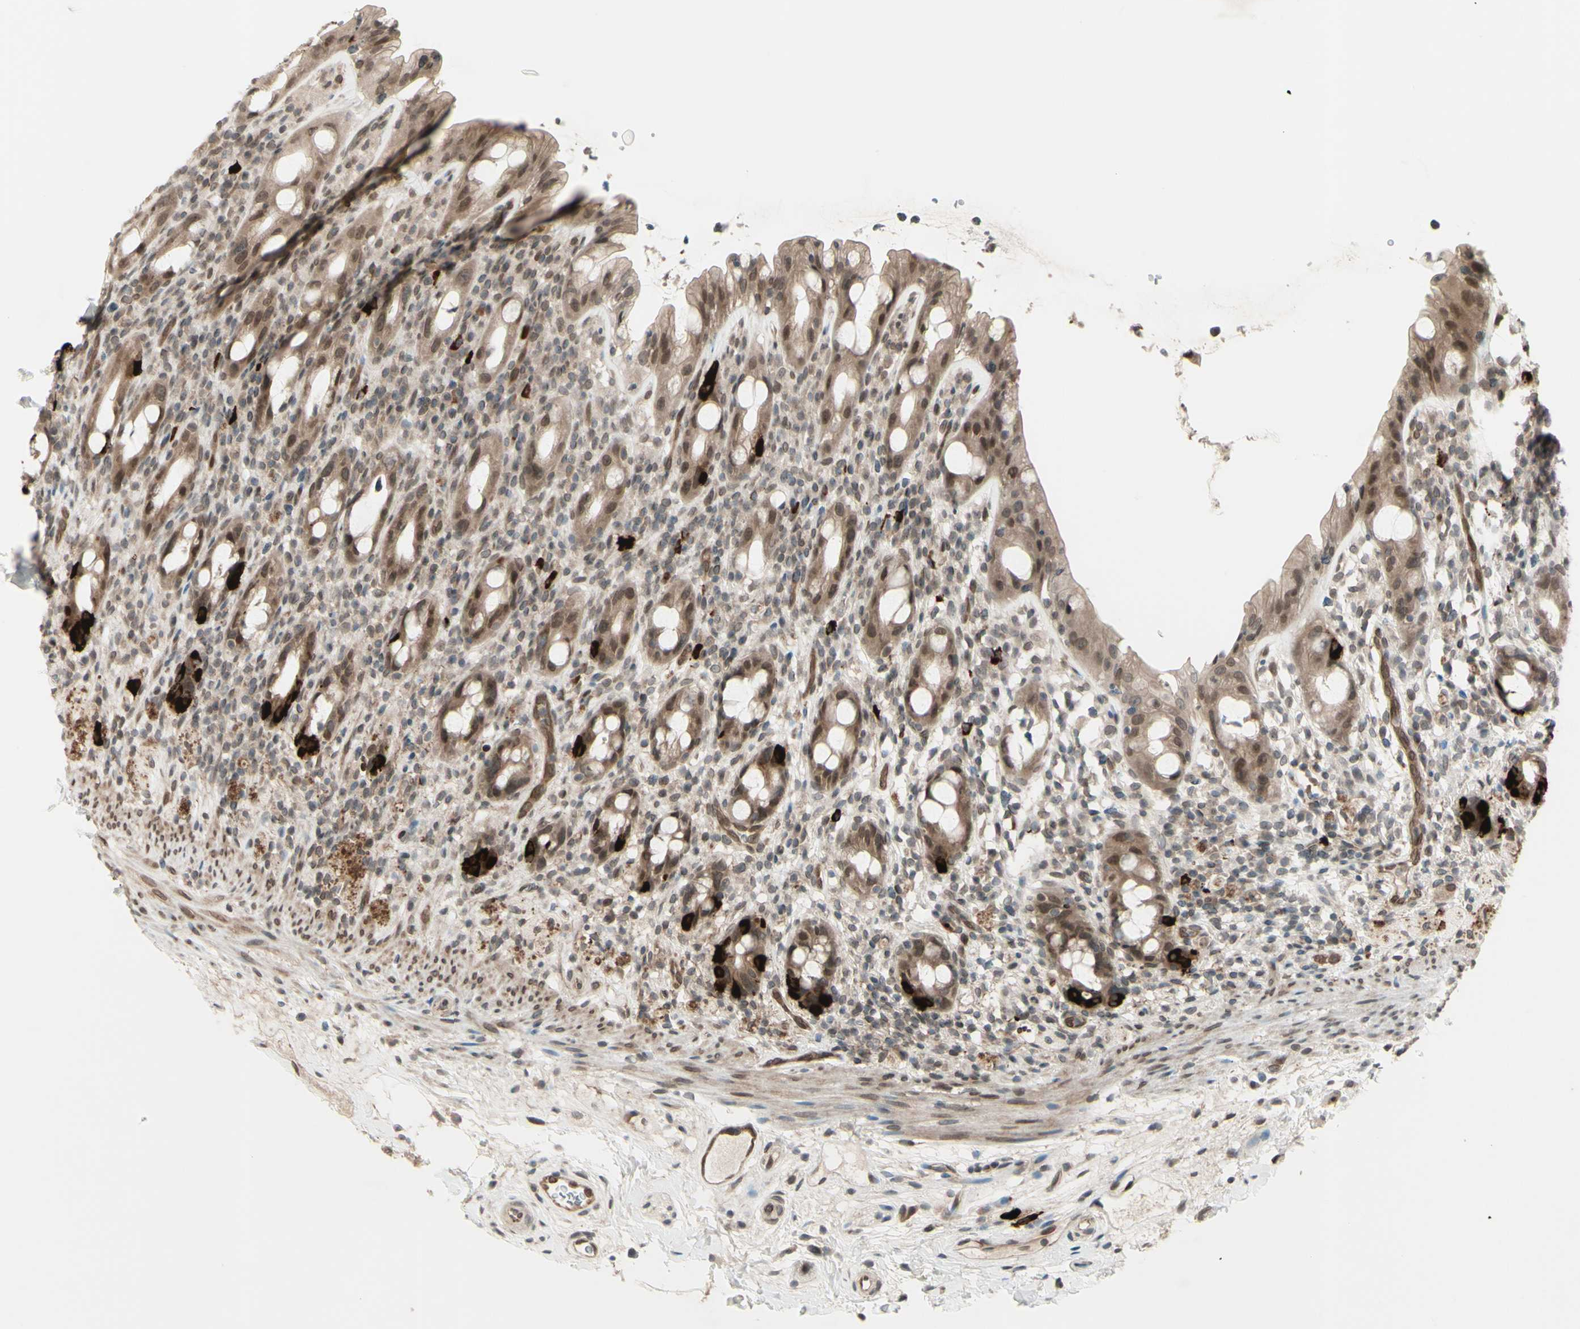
{"staining": {"intensity": "strong", "quantity": ">75%", "location": "cytoplasmic/membranous,nuclear"}, "tissue": "rectum", "cell_type": "Glandular cells", "image_type": "normal", "snomed": [{"axis": "morphology", "description": "Normal tissue, NOS"}, {"axis": "topography", "description": "Rectum"}], "caption": "Brown immunohistochemical staining in benign human rectum demonstrates strong cytoplasmic/membranous,nuclear expression in approximately >75% of glandular cells. The staining was performed using DAB (3,3'-diaminobenzidine), with brown indicating positive protein expression. Nuclei are stained blue with hematoxylin.", "gene": "MLF2", "patient": {"sex": "male", "age": 44}}